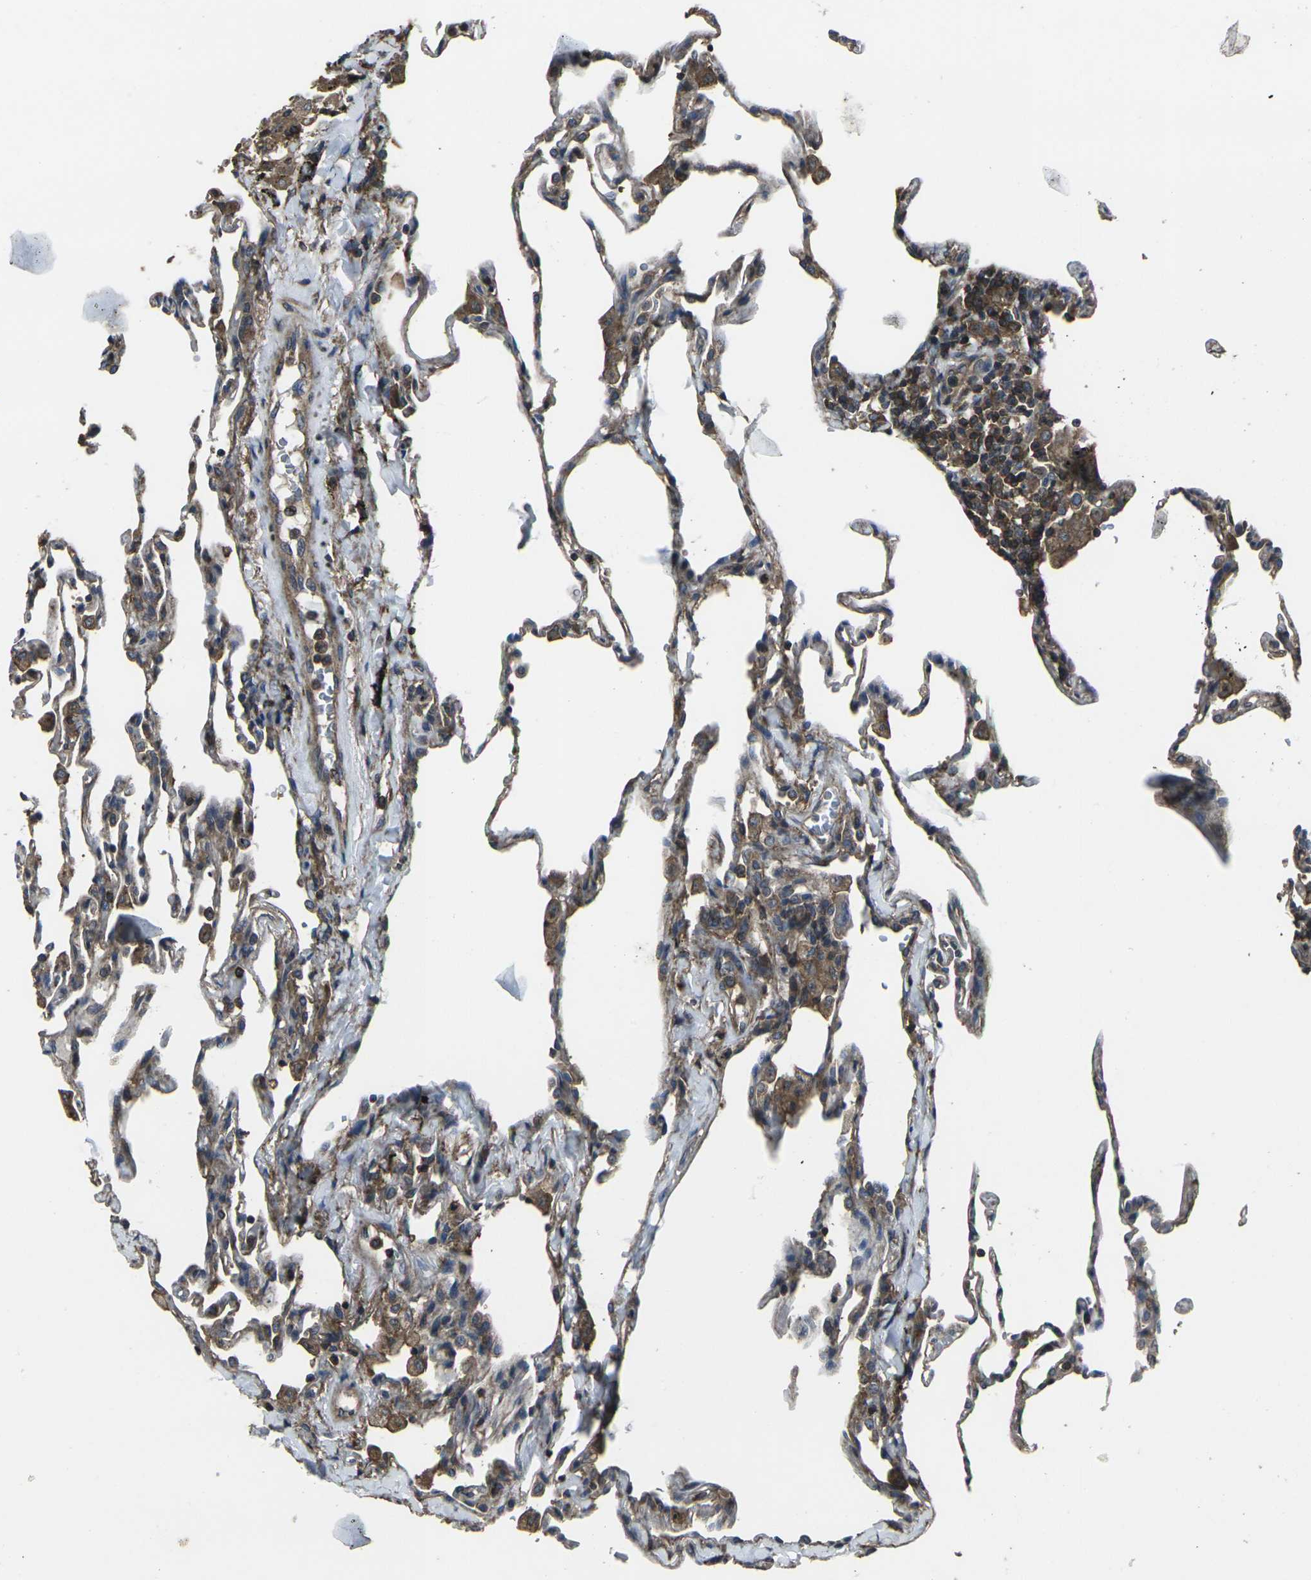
{"staining": {"intensity": "moderate", "quantity": "<25%", "location": "cytoplasmic/membranous"}, "tissue": "lung", "cell_type": "Alveolar cells", "image_type": "normal", "snomed": [{"axis": "morphology", "description": "Normal tissue, NOS"}, {"axis": "topography", "description": "Lung"}], "caption": "A low amount of moderate cytoplasmic/membranous positivity is appreciated in about <25% of alveolar cells in benign lung.", "gene": "PRKACB", "patient": {"sex": "male", "age": 59}}